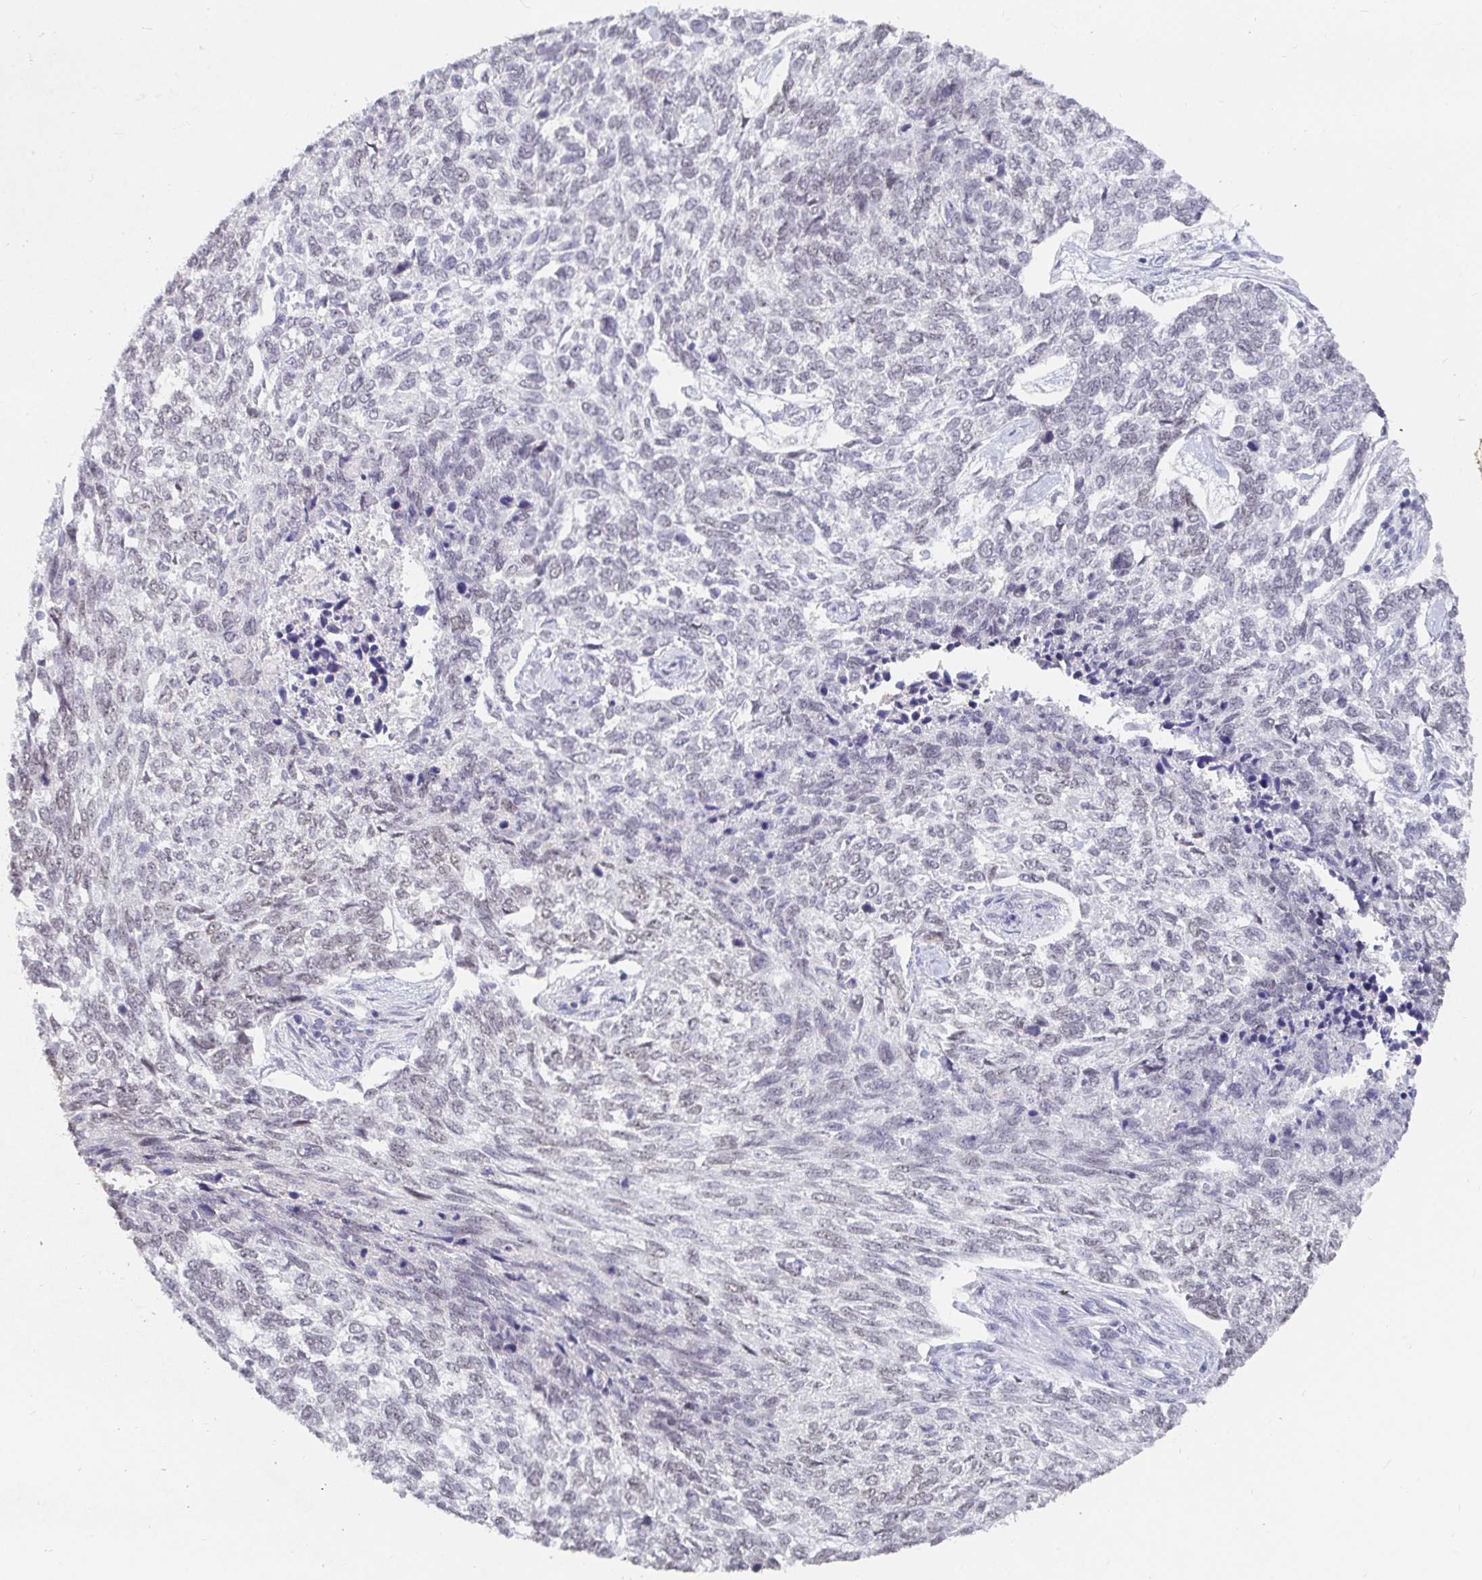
{"staining": {"intensity": "negative", "quantity": "none", "location": "none"}, "tissue": "skin cancer", "cell_type": "Tumor cells", "image_type": "cancer", "snomed": [{"axis": "morphology", "description": "Basal cell carcinoma"}, {"axis": "topography", "description": "Skin"}], "caption": "This photomicrograph is of skin cancer (basal cell carcinoma) stained with immunohistochemistry to label a protein in brown with the nuclei are counter-stained blue. There is no staining in tumor cells. The staining is performed using DAB brown chromogen with nuclei counter-stained in using hematoxylin.", "gene": "RCOR1", "patient": {"sex": "female", "age": 65}}